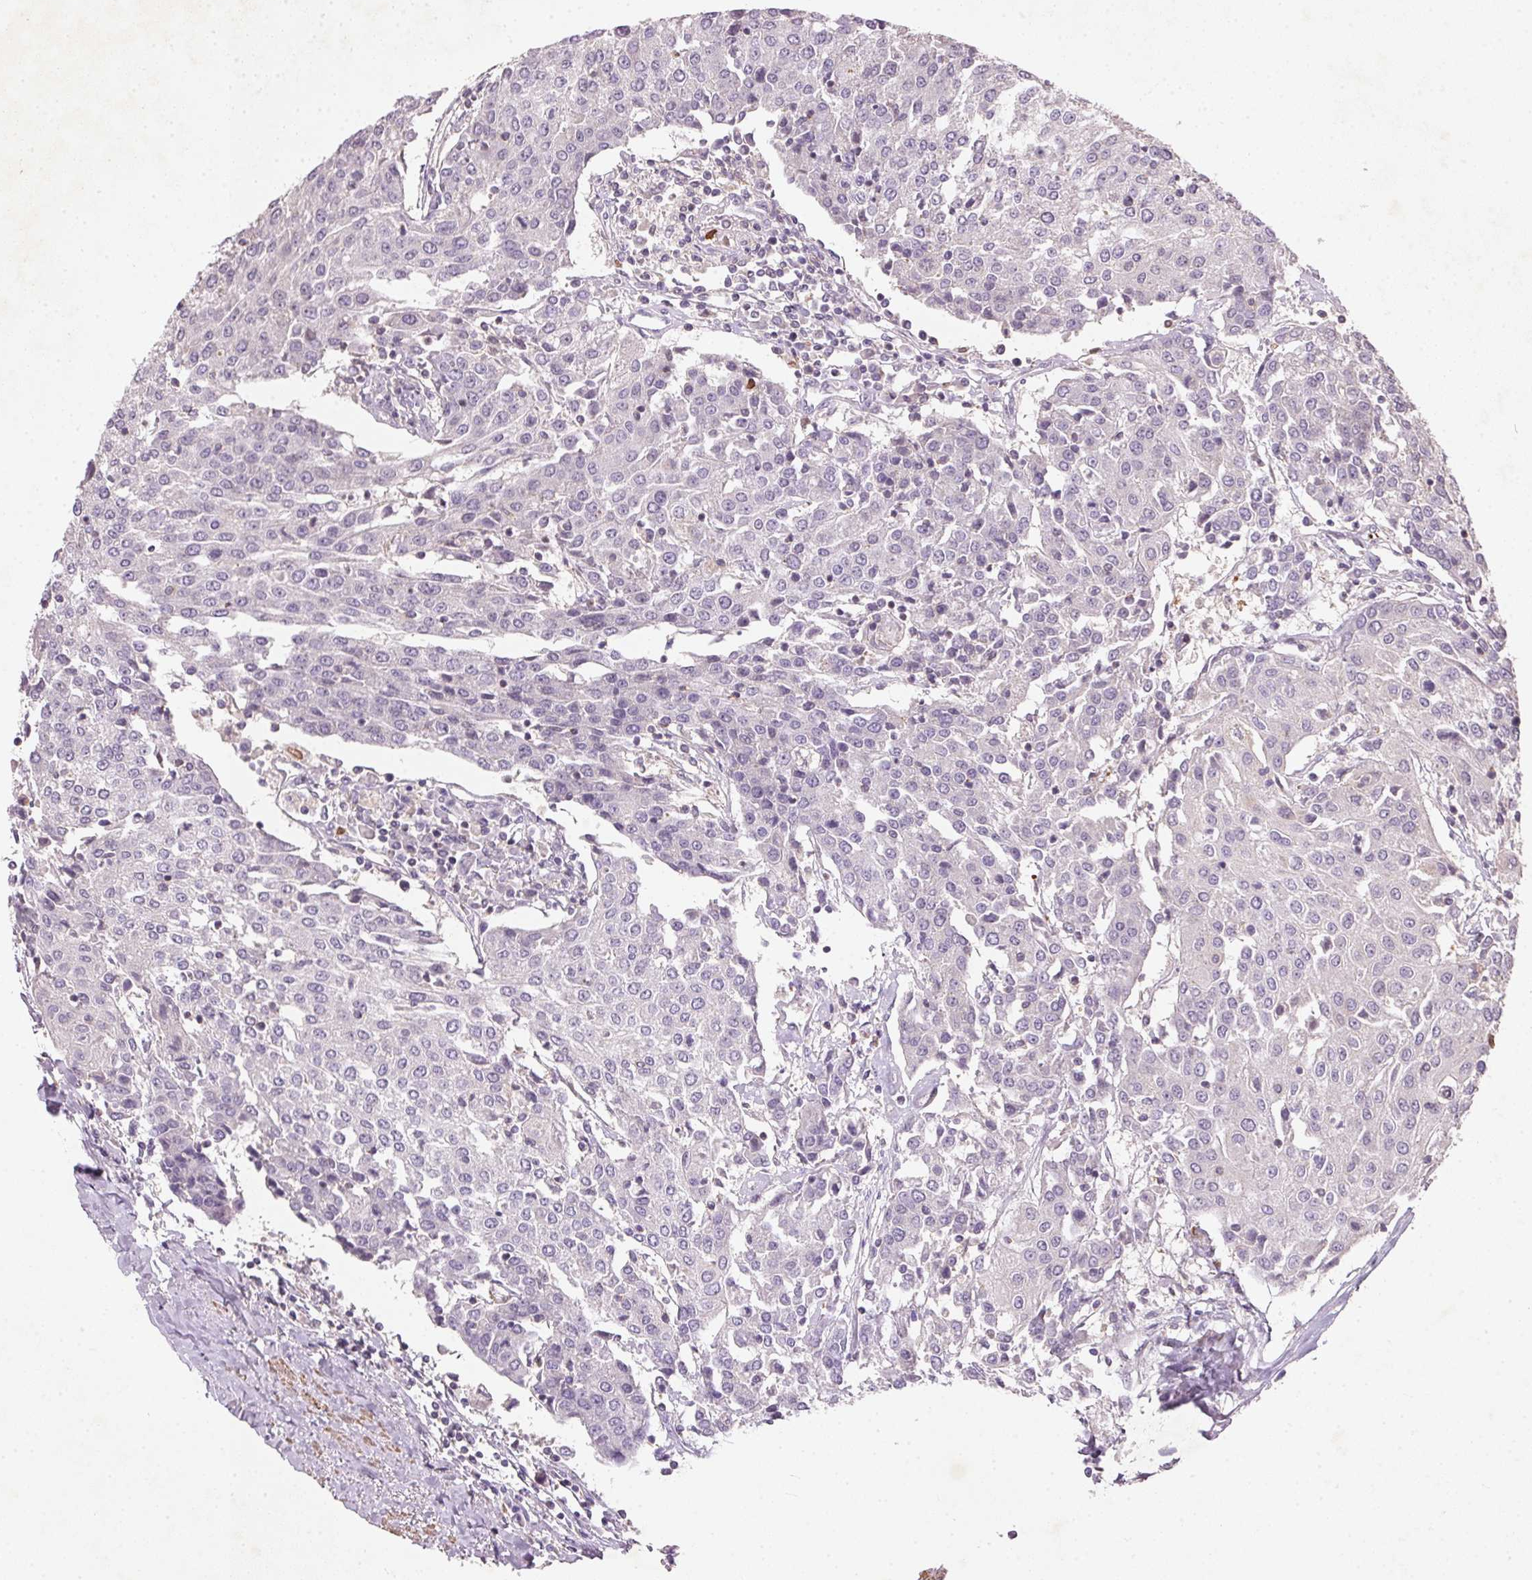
{"staining": {"intensity": "negative", "quantity": "none", "location": "none"}, "tissue": "urothelial cancer", "cell_type": "Tumor cells", "image_type": "cancer", "snomed": [{"axis": "morphology", "description": "Urothelial carcinoma, High grade"}, {"axis": "topography", "description": "Urinary bladder"}], "caption": "A photomicrograph of urothelial carcinoma (high-grade) stained for a protein demonstrates no brown staining in tumor cells.", "gene": "KCNK15", "patient": {"sex": "female", "age": 85}}